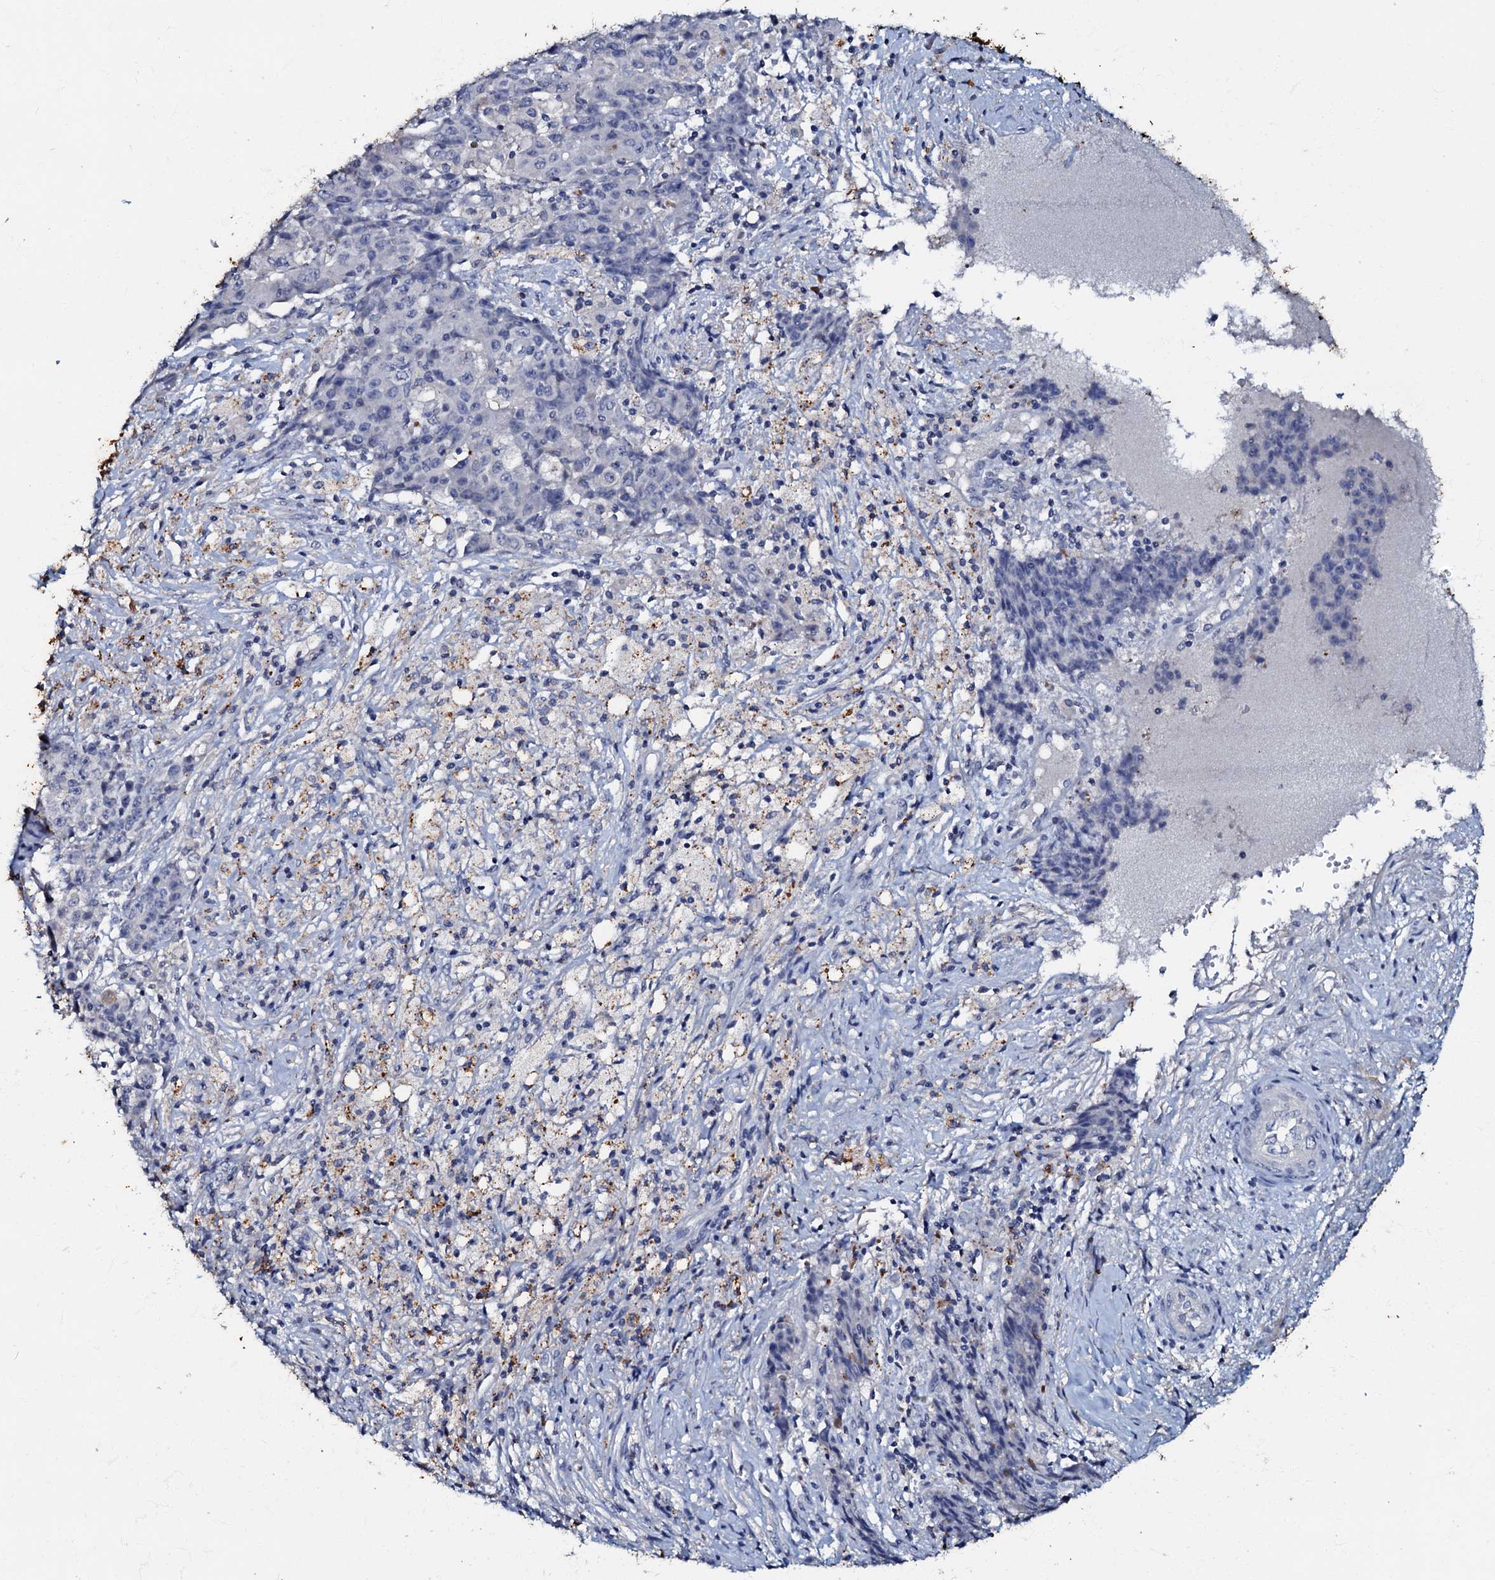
{"staining": {"intensity": "negative", "quantity": "none", "location": "none"}, "tissue": "ovarian cancer", "cell_type": "Tumor cells", "image_type": "cancer", "snomed": [{"axis": "morphology", "description": "Carcinoma, endometroid"}, {"axis": "topography", "description": "Ovary"}], "caption": "There is no significant positivity in tumor cells of ovarian cancer.", "gene": "MANSC4", "patient": {"sex": "female", "age": 42}}